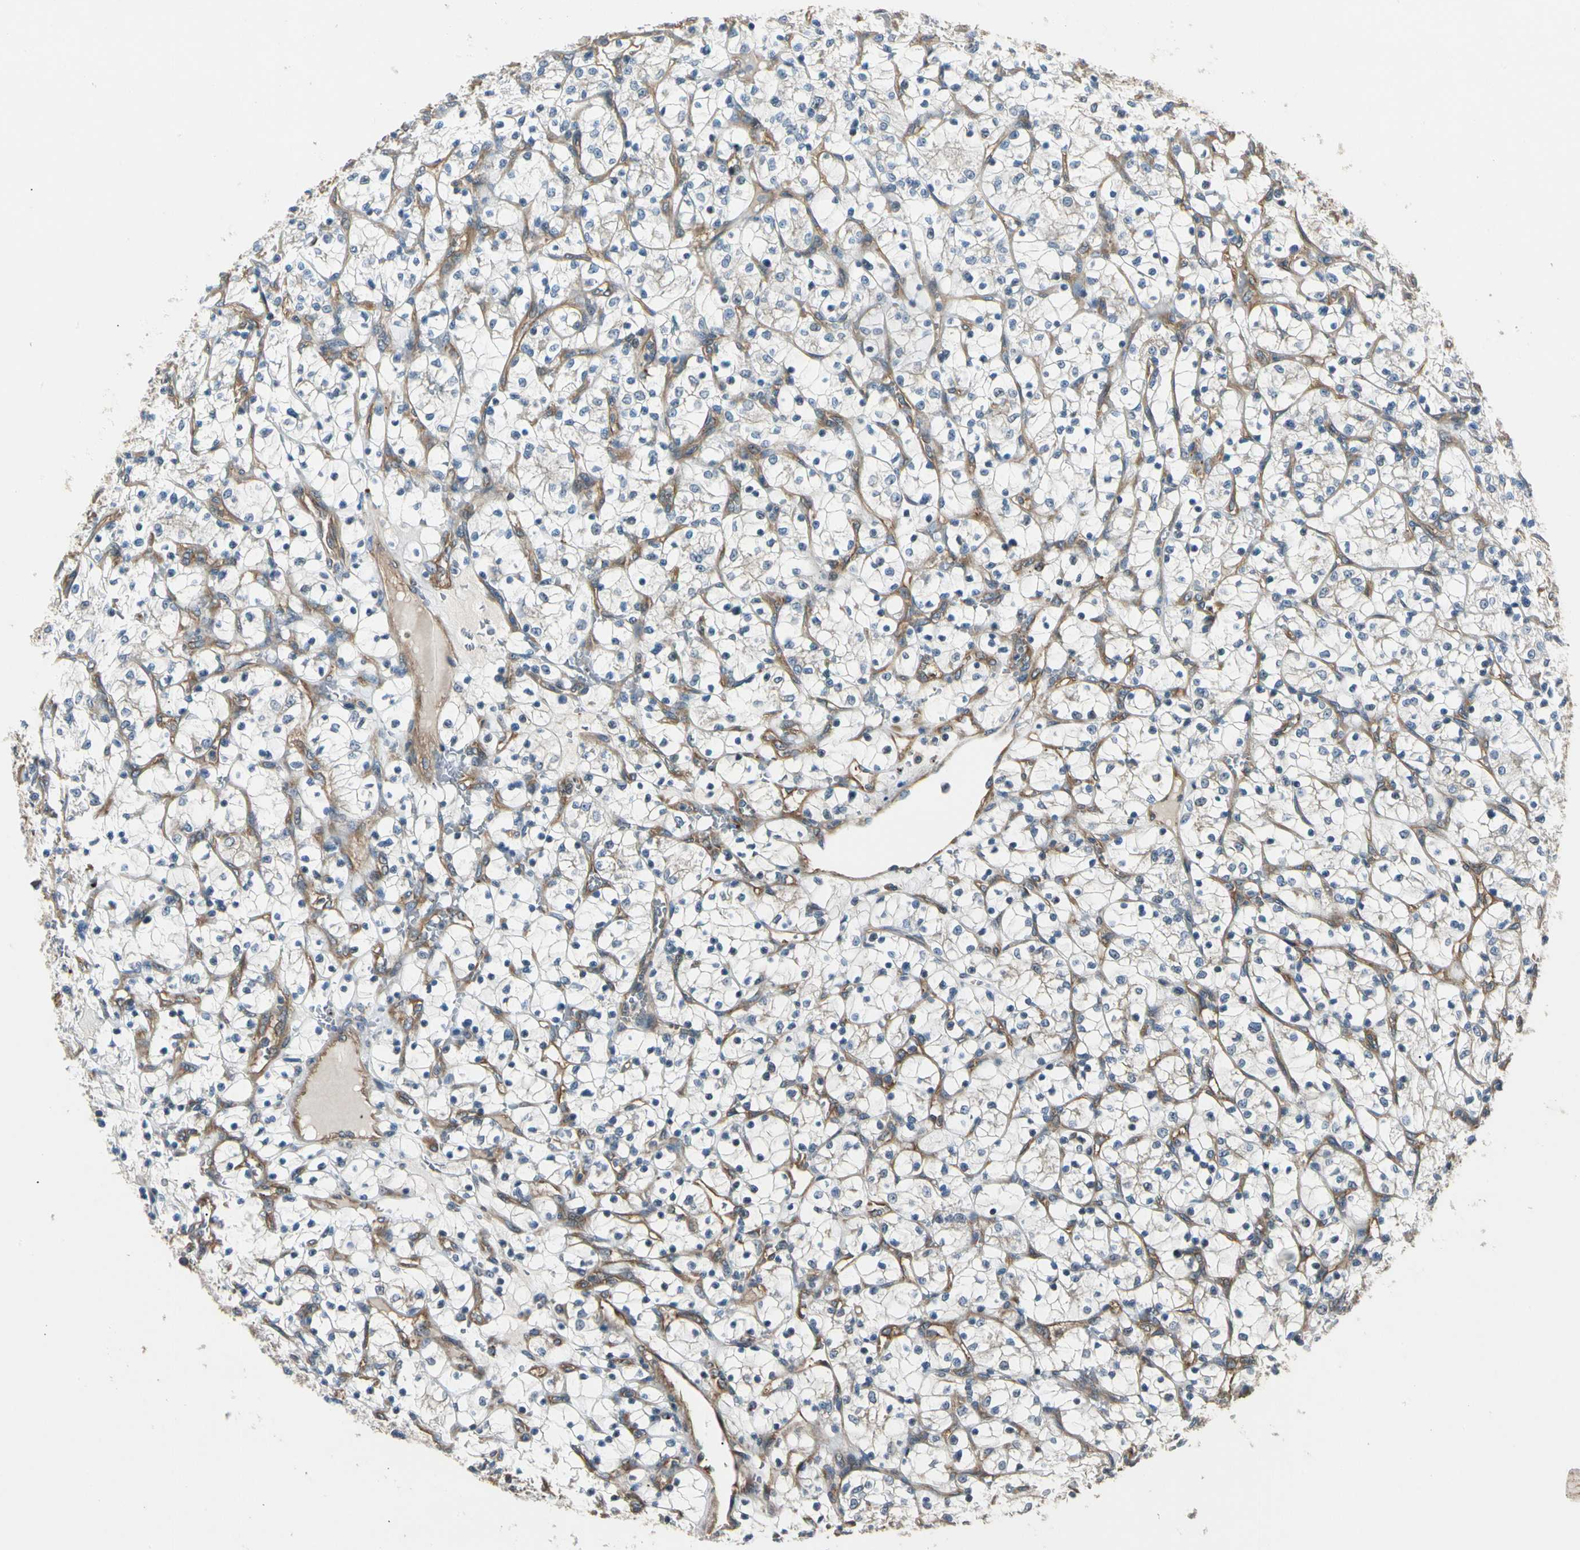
{"staining": {"intensity": "negative", "quantity": "none", "location": "none"}, "tissue": "renal cancer", "cell_type": "Tumor cells", "image_type": "cancer", "snomed": [{"axis": "morphology", "description": "Adenocarcinoma, NOS"}, {"axis": "topography", "description": "Kidney"}], "caption": "The micrograph shows no staining of tumor cells in renal adenocarcinoma. (Immunohistochemistry, brightfield microscopy, high magnification).", "gene": "ROCK2", "patient": {"sex": "female", "age": 69}}